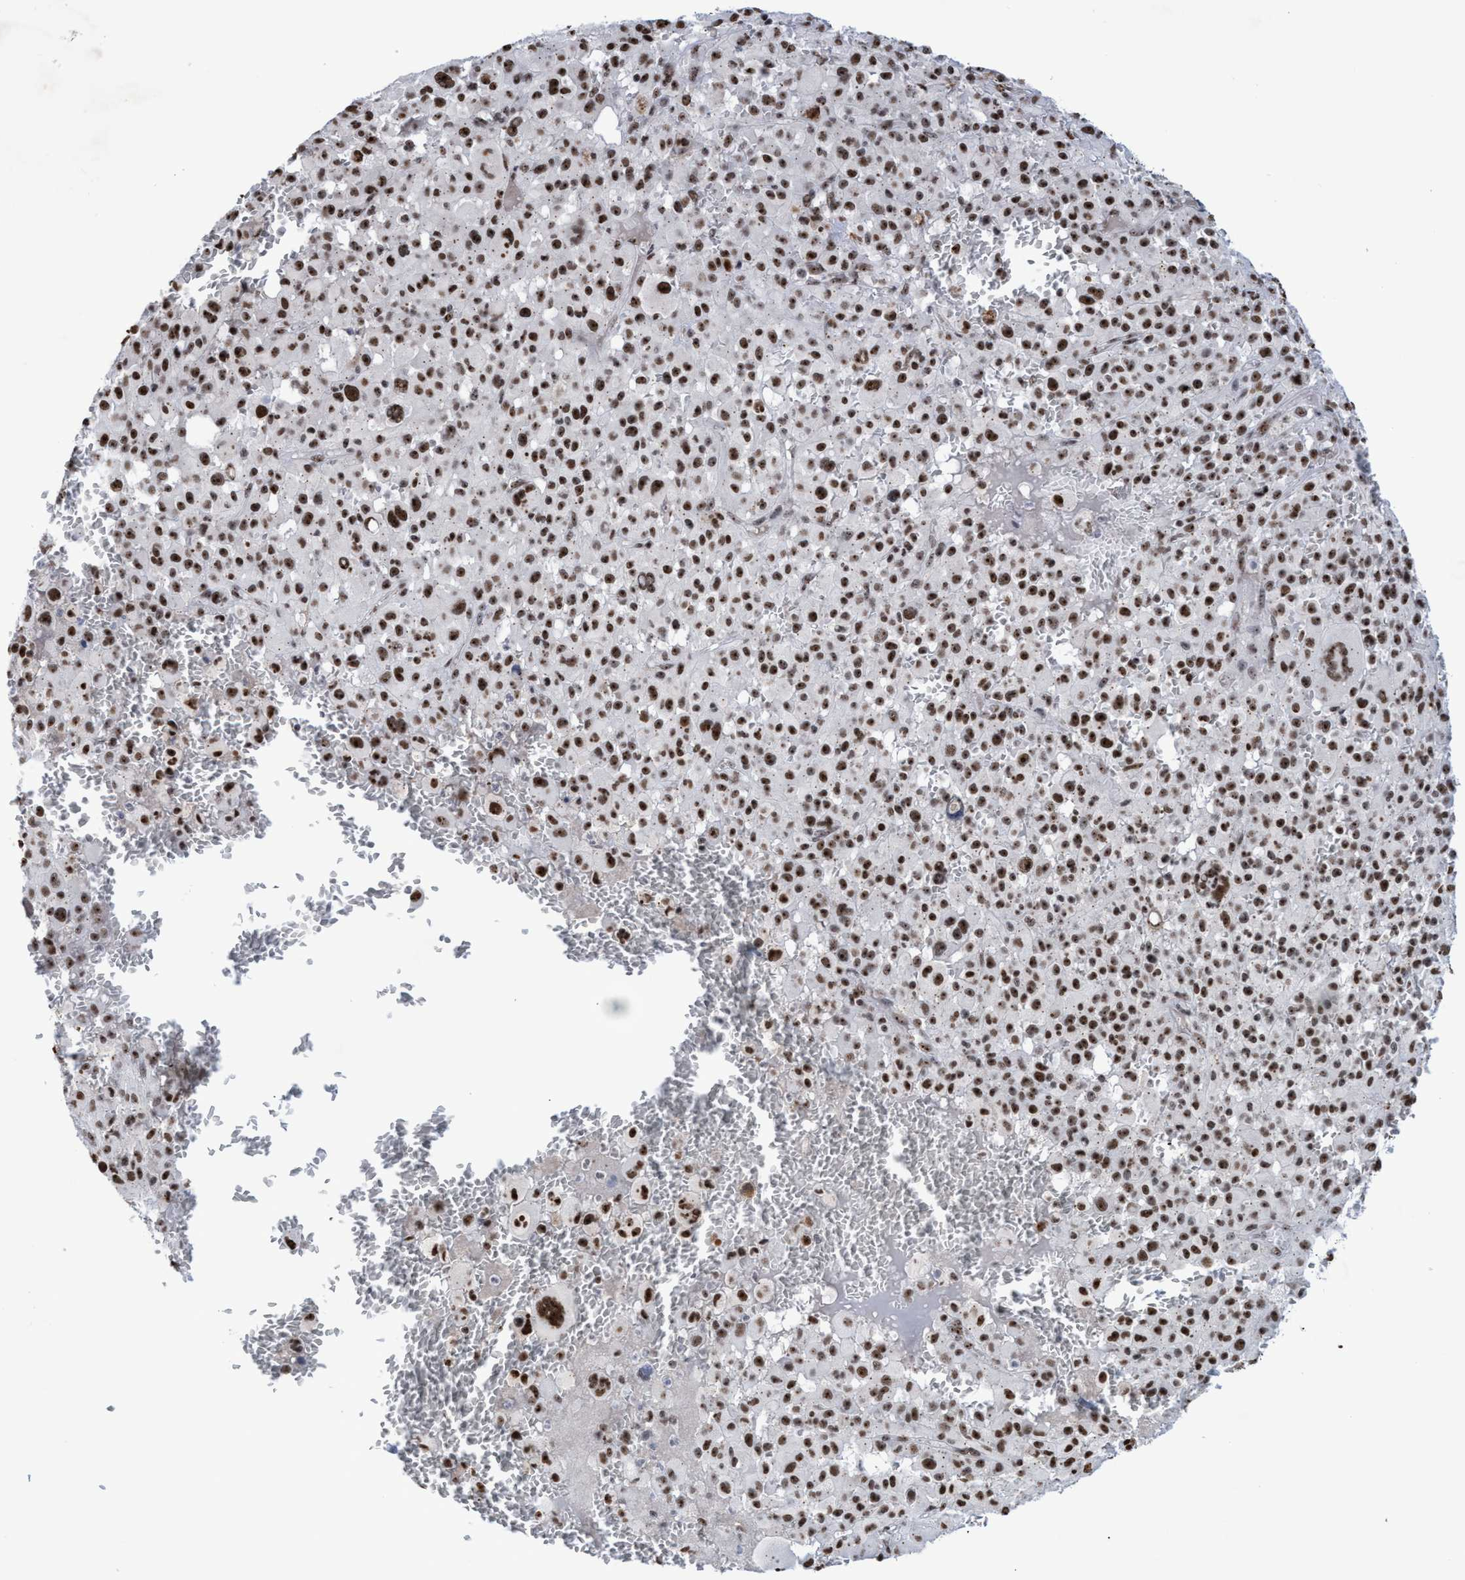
{"staining": {"intensity": "strong", "quantity": ">75%", "location": "nuclear"}, "tissue": "melanoma", "cell_type": "Tumor cells", "image_type": "cancer", "snomed": [{"axis": "morphology", "description": "Malignant melanoma, Metastatic site"}, {"axis": "topography", "description": "Skin"}], "caption": "Immunohistochemistry (IHC) (DAB (3,3'-diaminobenzidine)) staining of human melanoma shows strong nuclear protein positivity in approximately >75% of tumor cells.", "gene": "EFCAB10", "patient": {"sex": "female", "age": 74}}